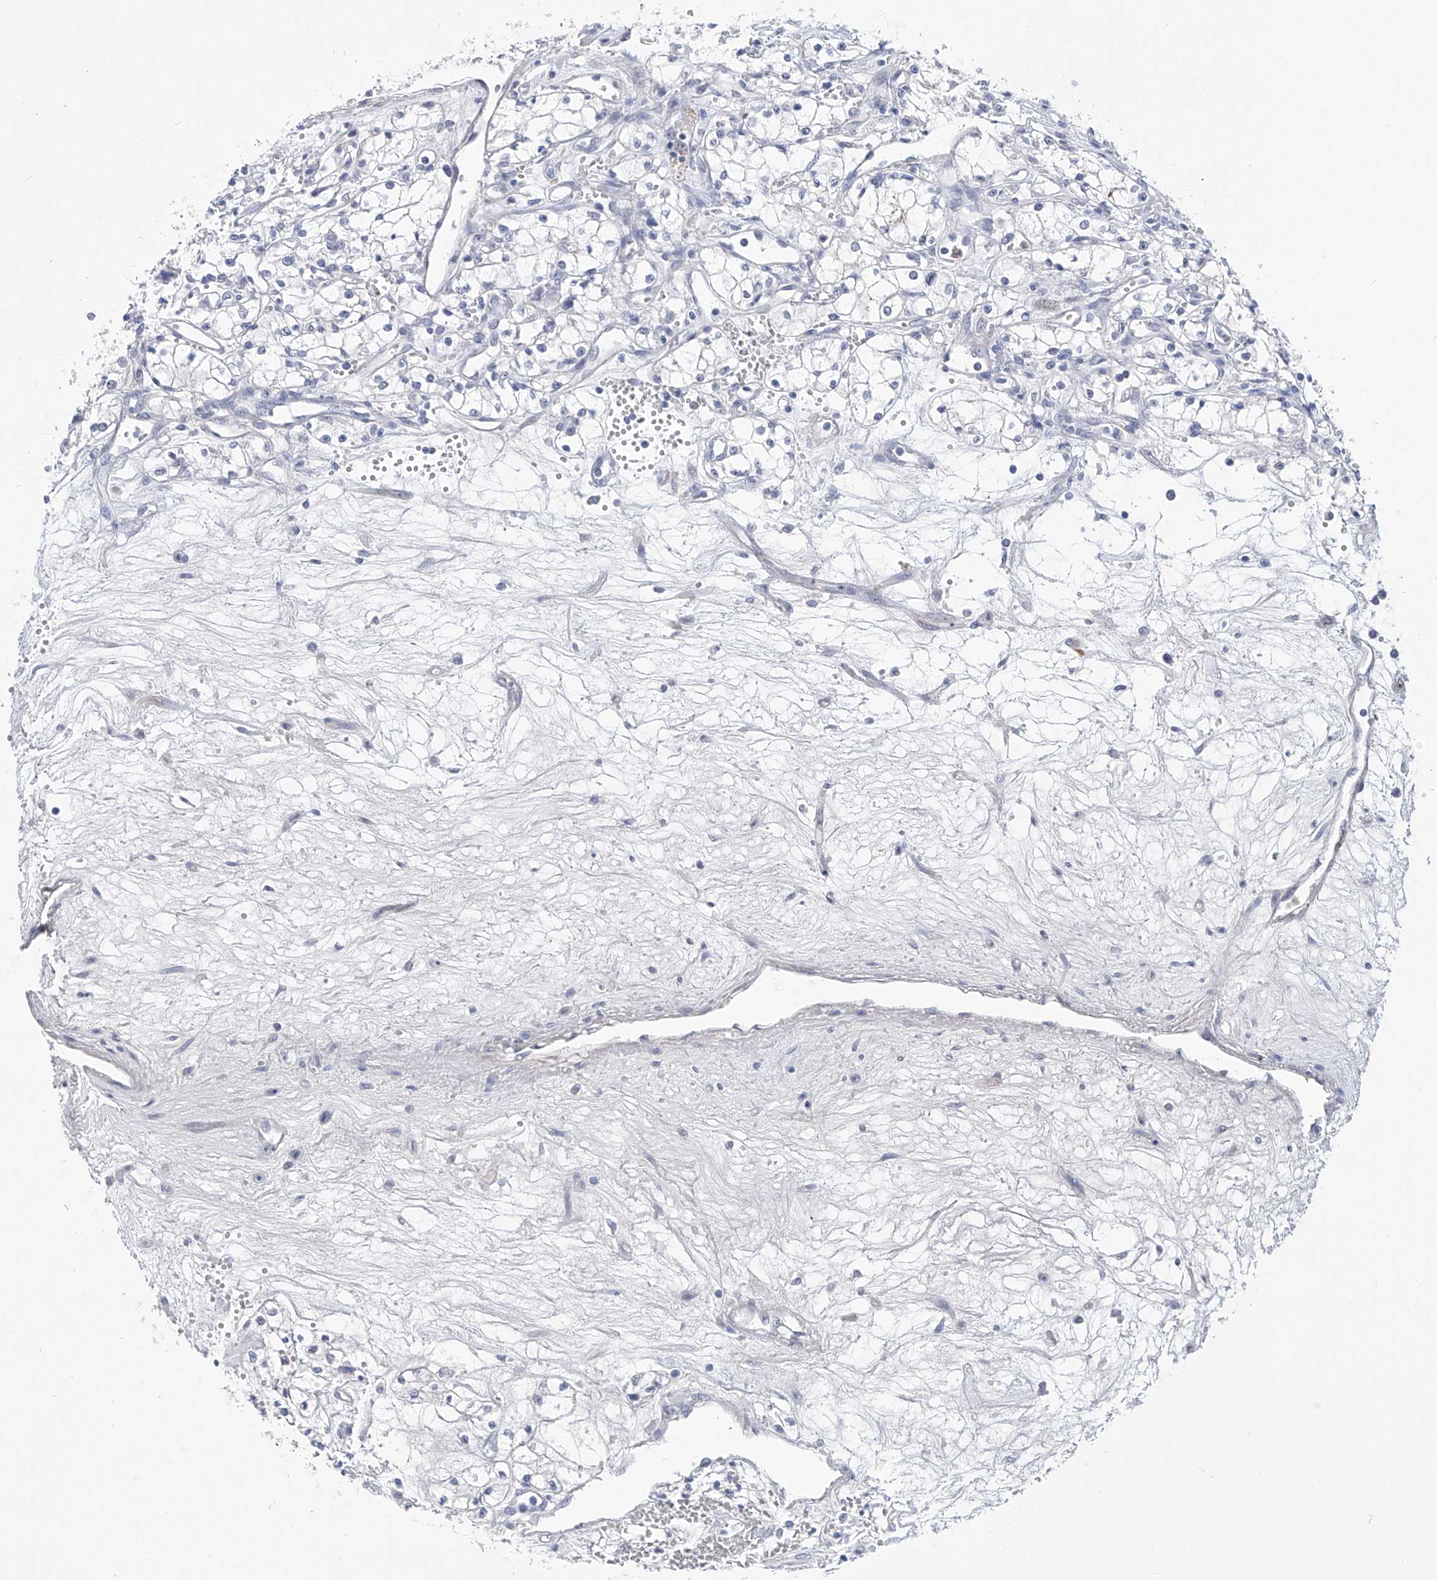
{"staining": {"intensity": "negative", "quantity": "none", "location": "none"}, "tissue": "renal cancer", "cell_type": "Tumor cells", "image_type": "cancer", "snomed": [{"axis": "morphology", "description": "Adenocarcinoma, NOS"}, {"axis": "topography", "description": "Kidney"}], "caption": "High power microscopy histopathology image of an IHC micrograph of renal cancer (adenocarcinoma), revealing no significant staining in tumor cells. (DAB (3,3'-diaminobenzidine) IHC, high magnification).", "gene": "PHF20", "patient": {"sex": "male", "age": 59}}